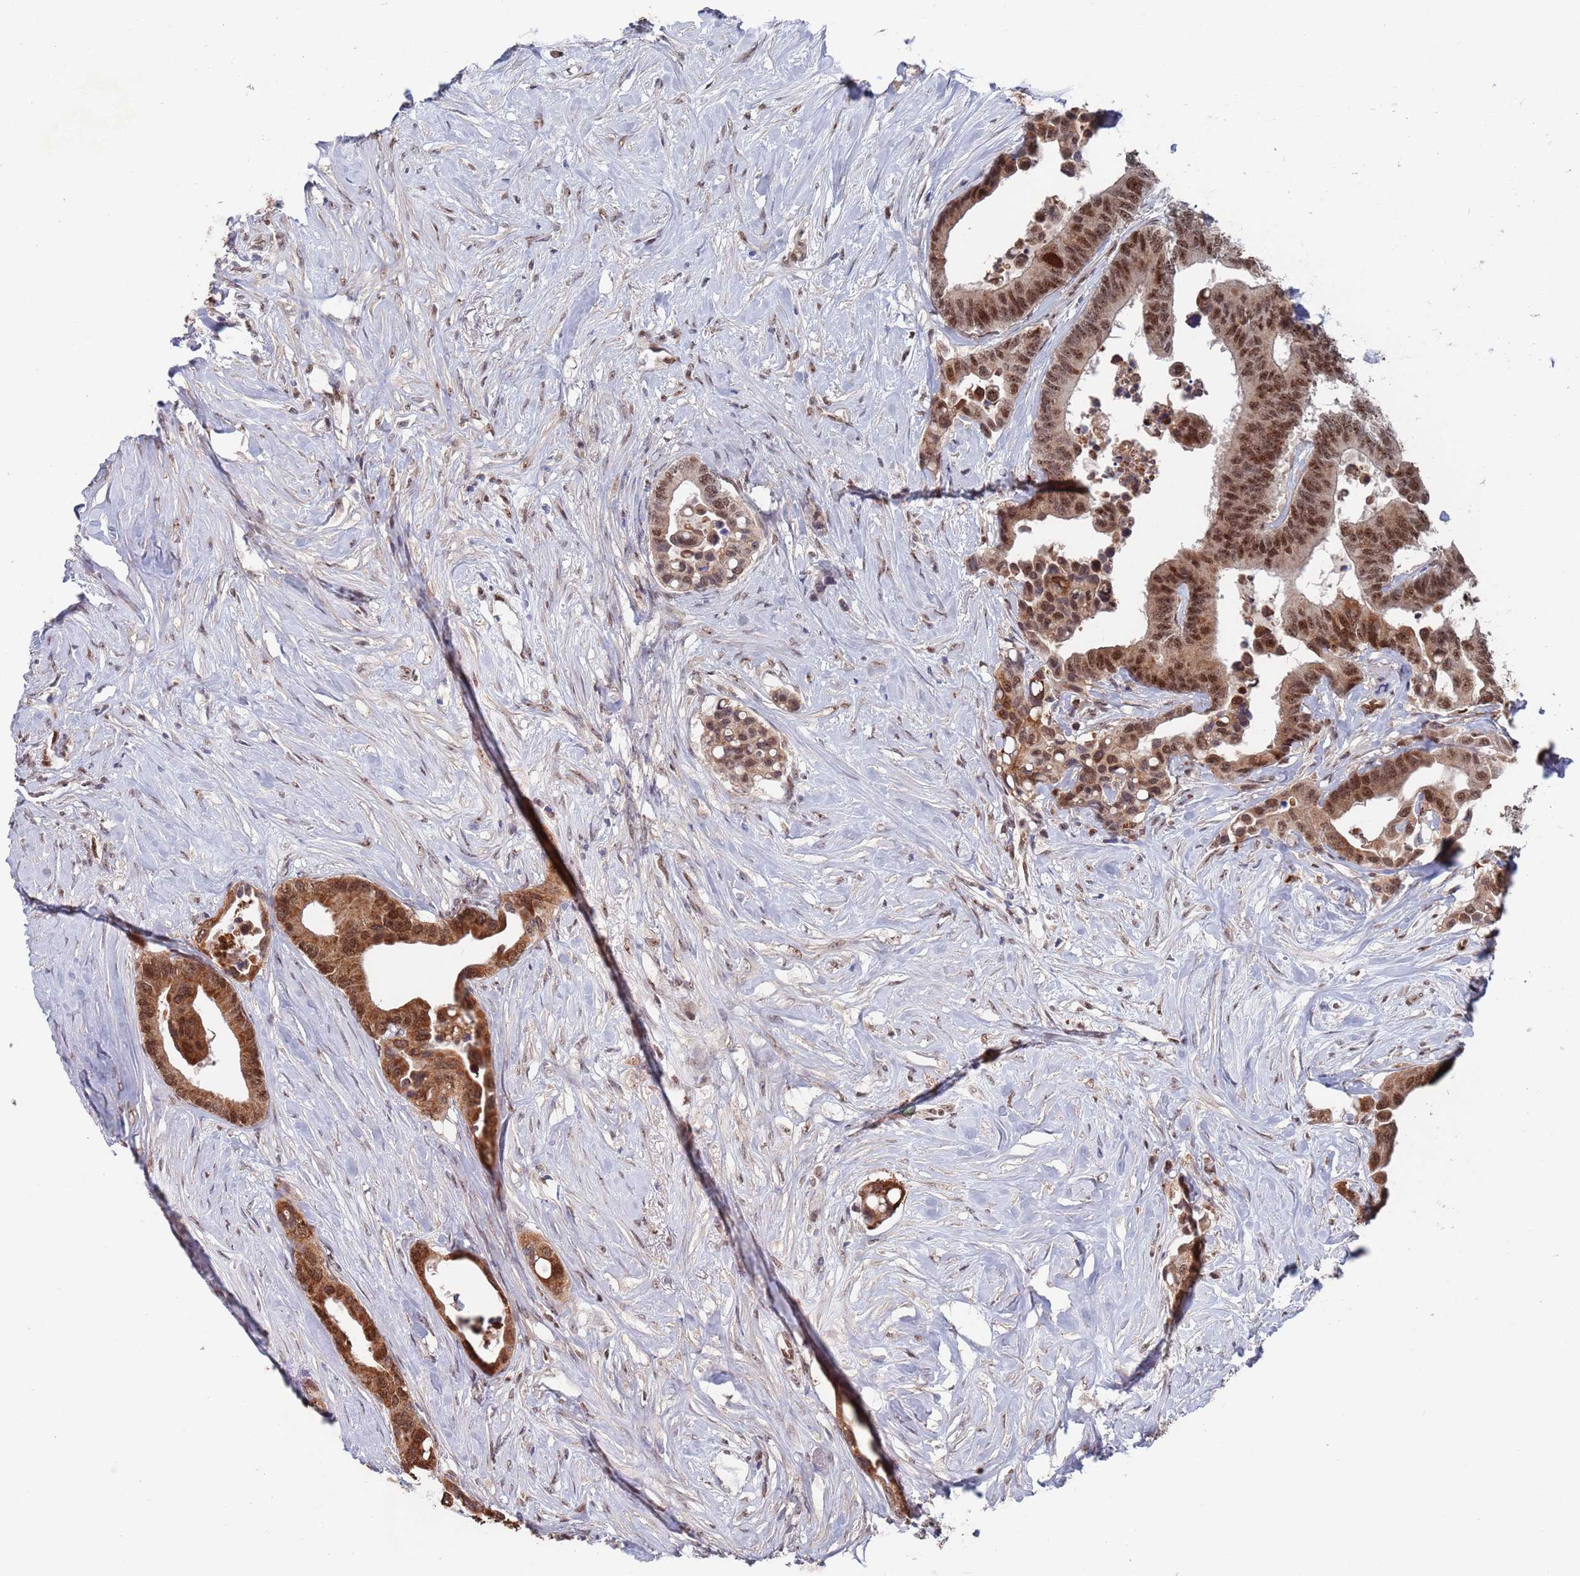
{"staining": {"intensity": "moderate", "quantity": ">75%", "location": "cytoplasmic/membranous,nuclear"}, "tissue": "colorectal cancer", "cell_type": "Tumor cells", "image_type": "cancer", "snomed": [{"axis": "morphology", "description": "Normal tissue, NOS"}, {"axis": "morphology", "description": "Adenocarcinoma, NOS"}, {"axis": "topography", "description": "Colon"}], "caption": "DAB immunohistochemical staining of human colorectal cancer reveals moderate cytoplasmic/membranous and nuclear protein expression in about >75% of tumor cells. (Brightfield microscopy of DAB IHC at high magnification).", "gene": "RPP25", "patient": {"sex": "male", "age": 82}}